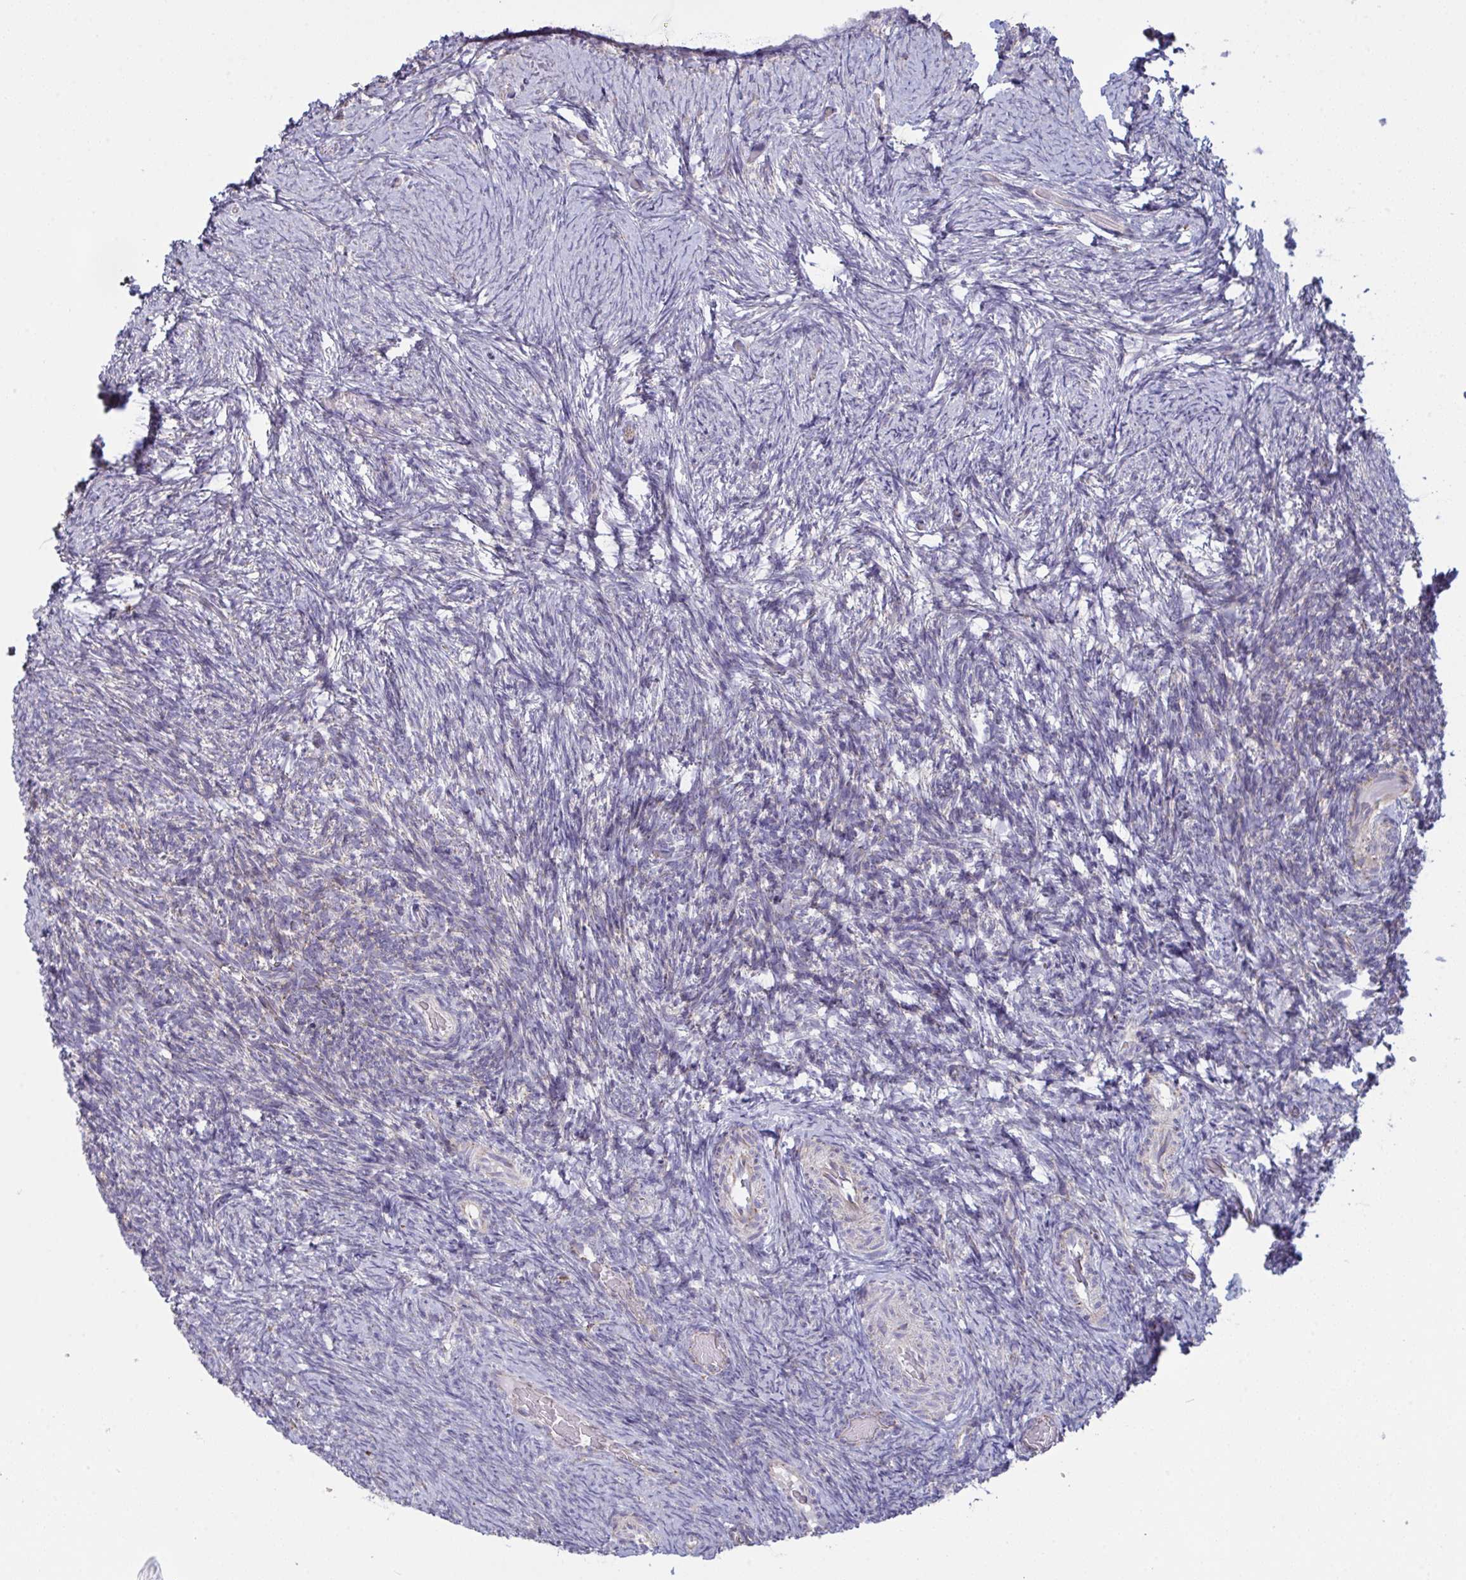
{"staining": {"intensity": "strong", "quantity": ">75%", "location": "cytoplasmic/membranous"}, "tissue": "ovary", "cell_type": "Follicle cells", "image_type": "normal", "snomed": [{"axis": "morphology", "description": "Normal tissue, NOS"}, {"axis": "topography", "description": "Ovary"}], "caption": "Brown immunohistochemical staining in normal human ovary reveals strong cytoplasmic/membranous staining in approximately >75% of follicle cells. (Stains: DAB (3,3'-diaminobenzidine) in brown, nuclei in blue, Microscopy: brightfield microscopy at high magnification).", "gene": "MICOS10", "patient": {"sex": "female", "age": 34}}